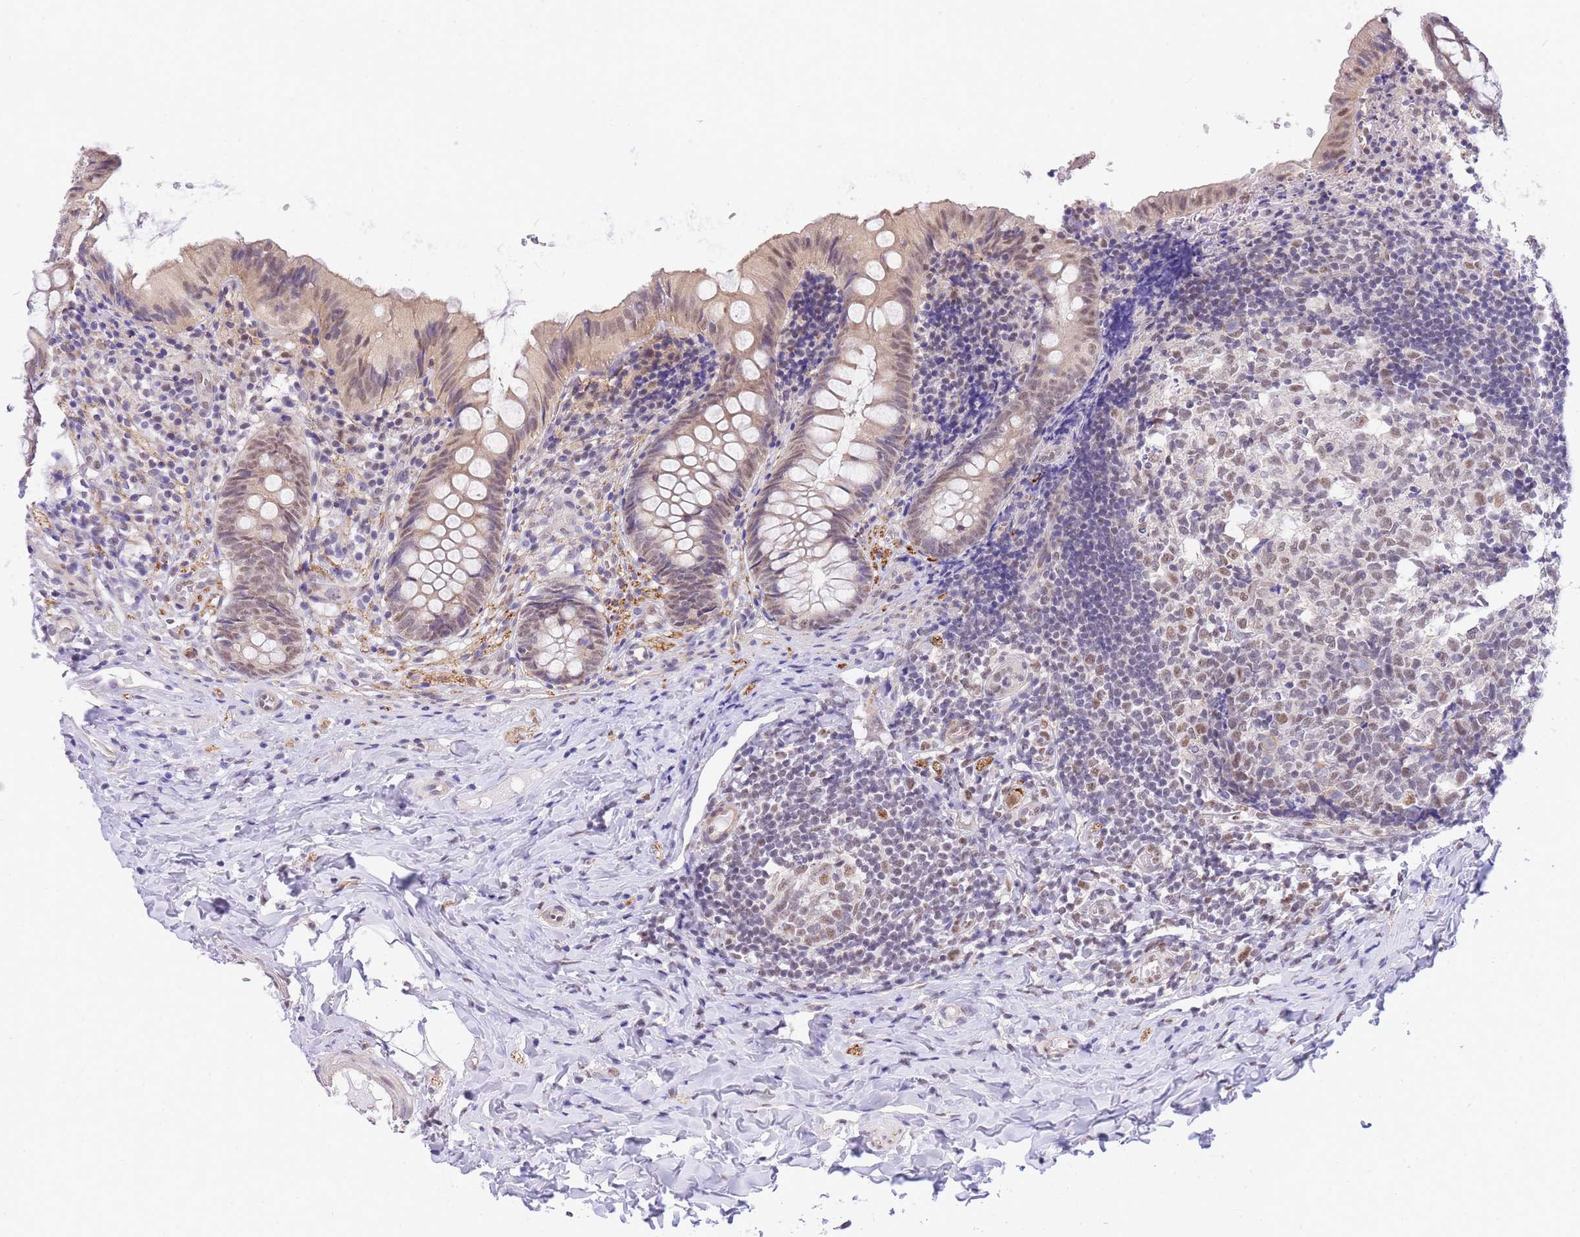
{"staining": {"intensity": "weak", "quantity": "25%-75%", "location": "cytoplasmic/membranous,nuclear"}, "tissue": "appendix", "cell_type": "Glandular cells", "image_type": "normal", "snomed": [{"axis": "morphology", "description": "Normal tissue, NOS"}, {"axis": "topography", "description": "Appendix"}], "caption": "The image displays immunohistochemical staining of unremarkable appendix. There is weak cytoplasmic/membranous,nuclear positivity is present in about 25%-75% of glandular cells.", "gene": "S100PBP", "patient": {"sex": "male", "age": 8}}